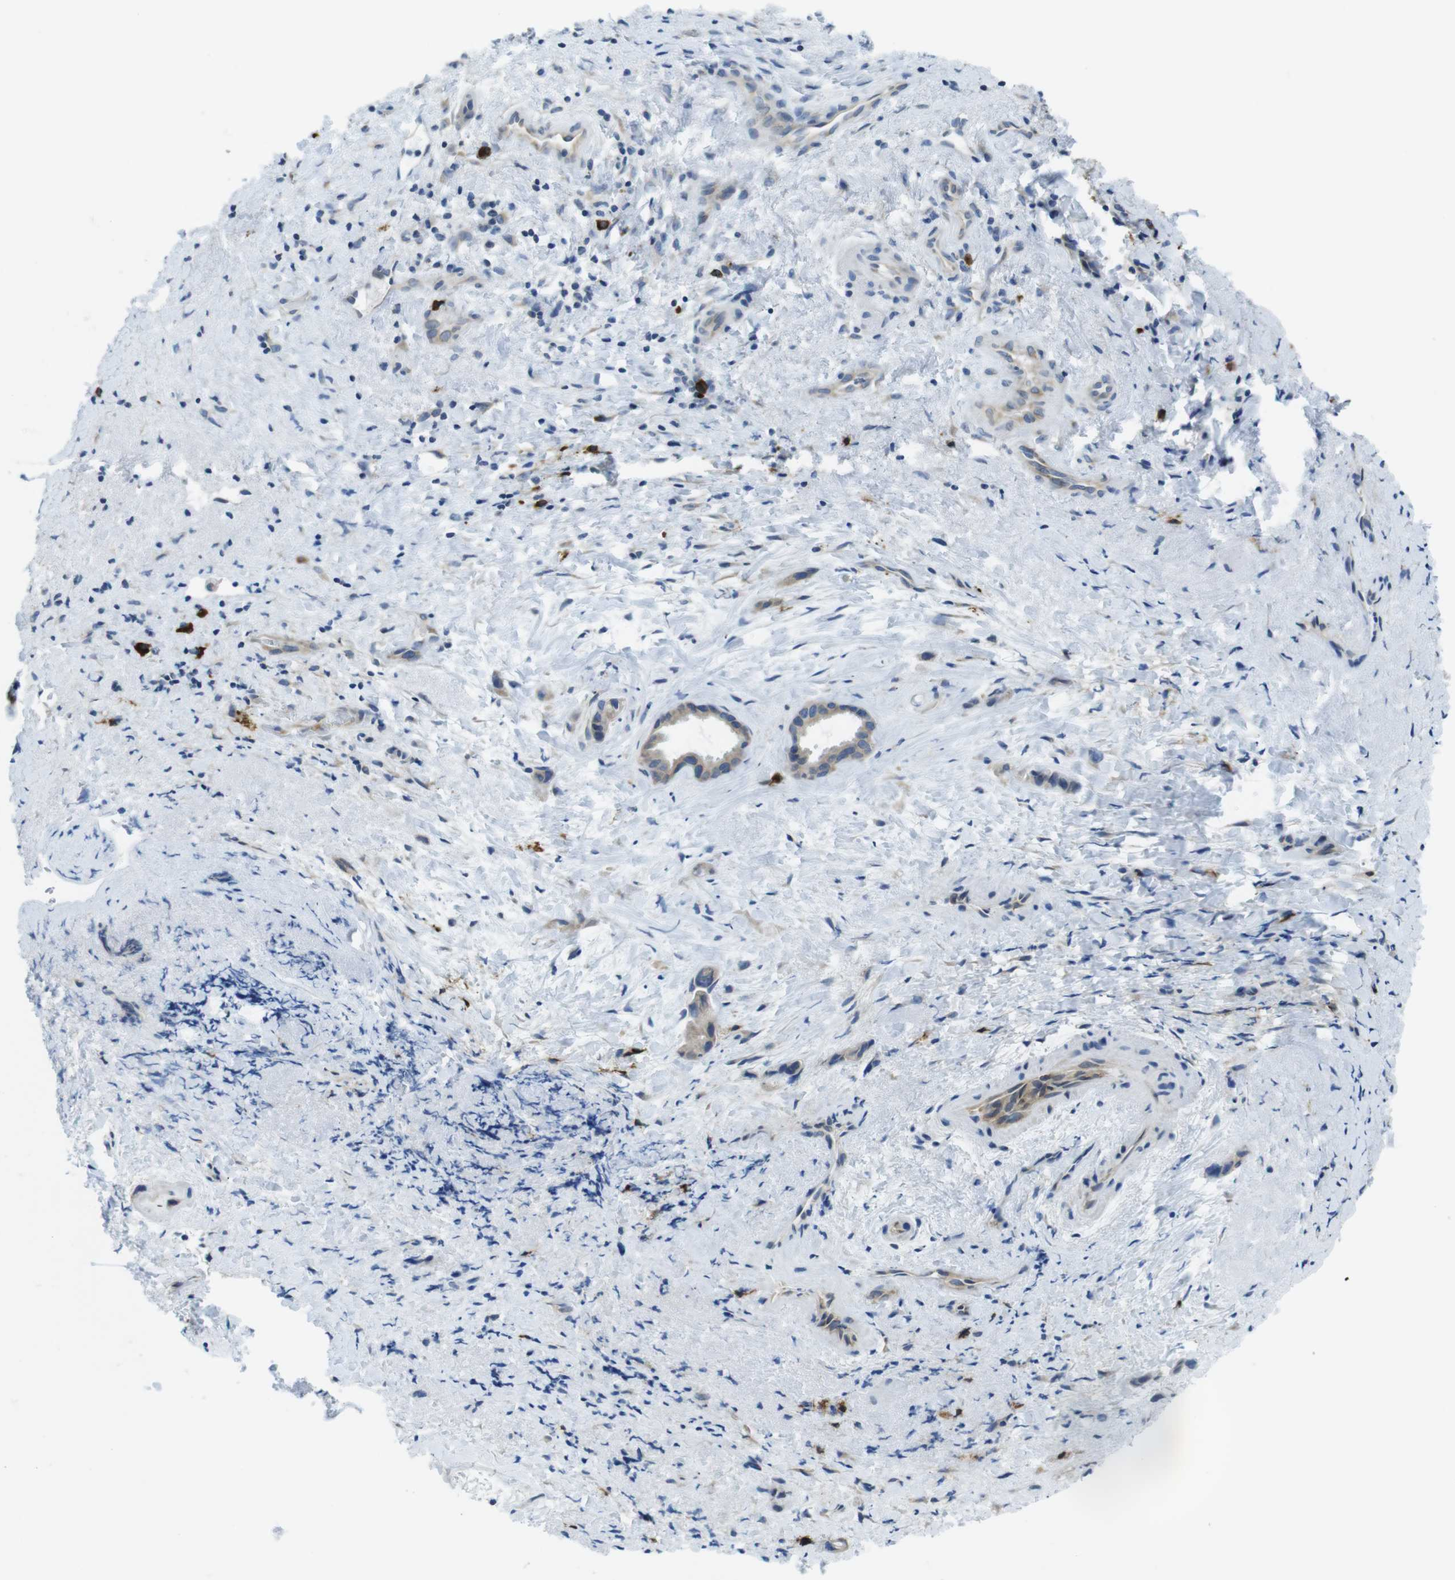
{"staining": {"intensity": "weak", "quantity": ">75%", "location": "cytoplasmic/membranous"}, "tissue": "liver cancer", "cell_type": "Tumor cells", "image_type": "cancer", "snomed": [{"axis": "morphology", "description": "Cholangiocarcinoma"}, {"axis": "topography", "description": "Liver"}], "caption": "Approximately >75% of tumor cells in cholangiocarcinoma (liver) exhibit weak cytoplasmic/membranous protein positivity as visualized by brown immunohistochemical staining.", "gene": "CLPTM1L", "patient": {"sex": "female", "age": 65}}